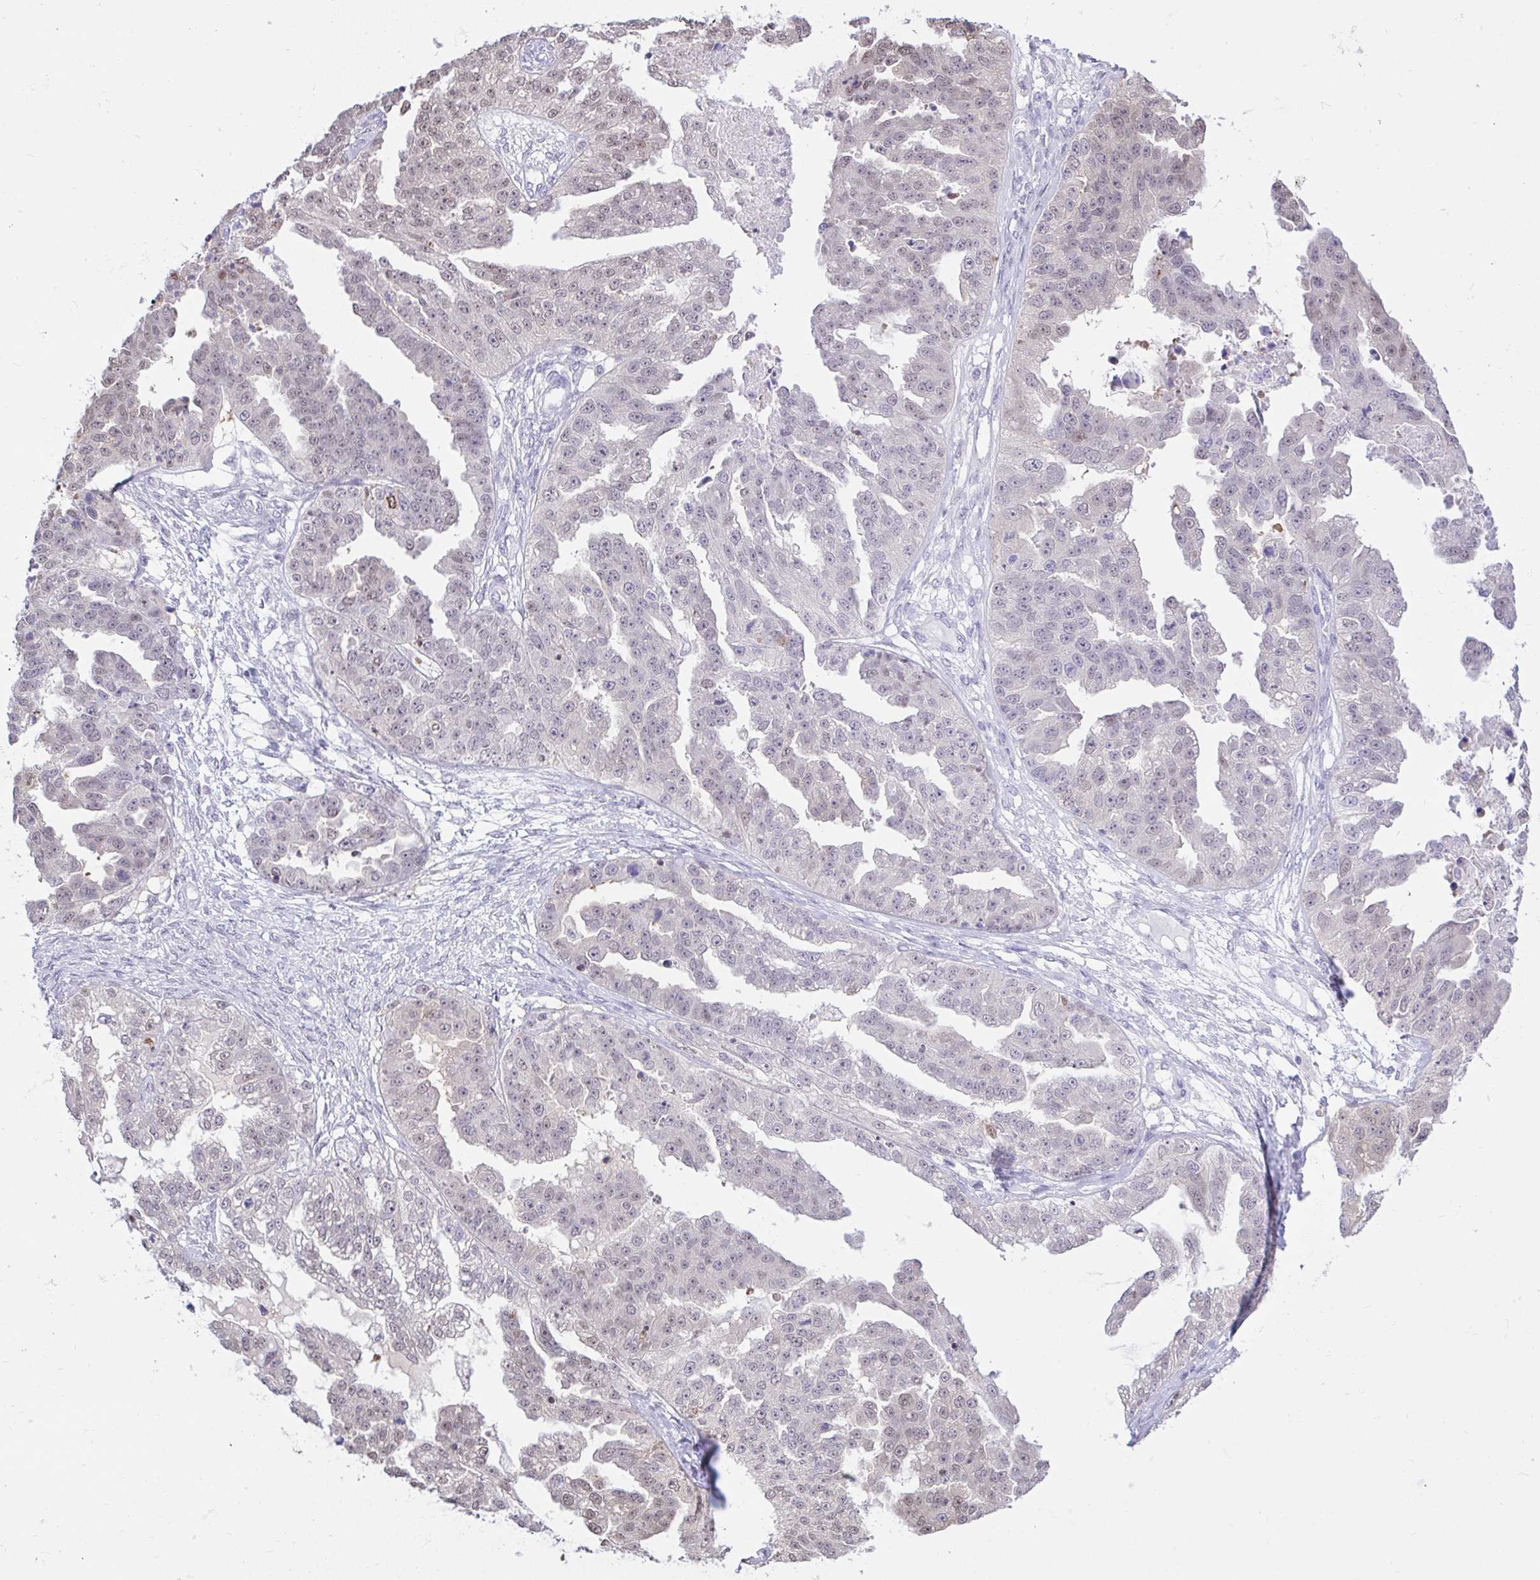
{"staining": {"intensity": "weak", "quantity": "25%-75%", "location": "nuclear"}, "tissue": "ovarian cancer", "cell_type": "Tumor cells", "image_type": "cancer", "snomed": [{"axis": "morphology", "description": "Cystadenocarcinoma, serous, NOS"}, {"axis": "topography", "description": "Ovary"}], "caption": "Tumor cells show weak nuclear positivity in about 25%-75% of cells in serous cystadenocarcinoma (ovarian).", "gene": "ZNF485", "patient": {"sex": "female", "age": 58}}